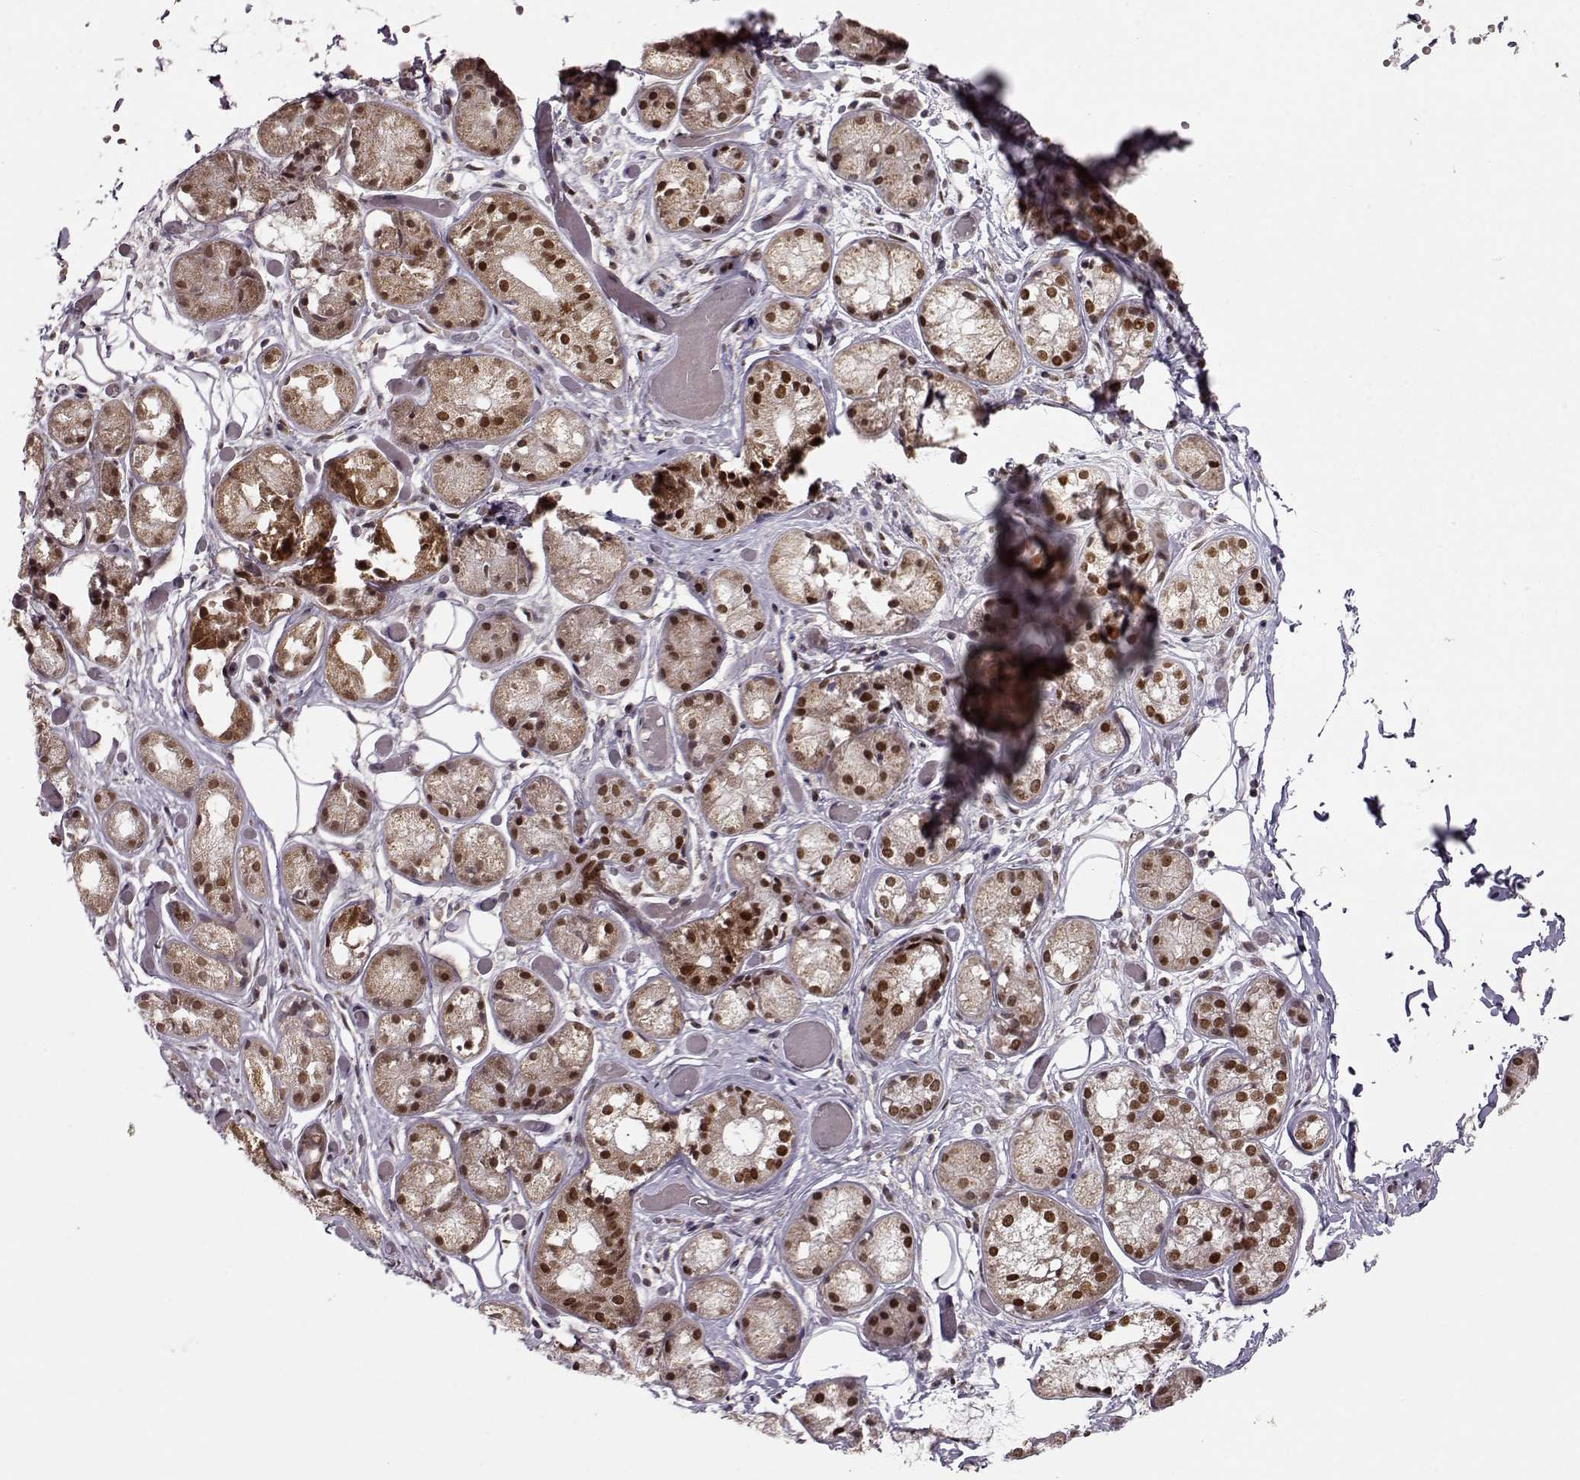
{"staining": {"intensity": "moderate", "quantity": "25%-75%", "location": "nuclear"}, "tissue": "salivary gland", "cell_type": "Glandular cells", "image_type": "normal", "snomed": [{"axis": "morphology", "description": "Normal tissue, NOS"}, {"axis": "topography", "description": "Salivary gland"}, {"axis": "topography", "description": "Peripheral nerve tissue"}], "caption": "Immunohistochemical staining of normal salivary gland demonstrates moderate nuclear protein expression in about 25%-75% of glandular cells.", "gene": "RAI1", "patient": {"sex": "male", "age": 71}}